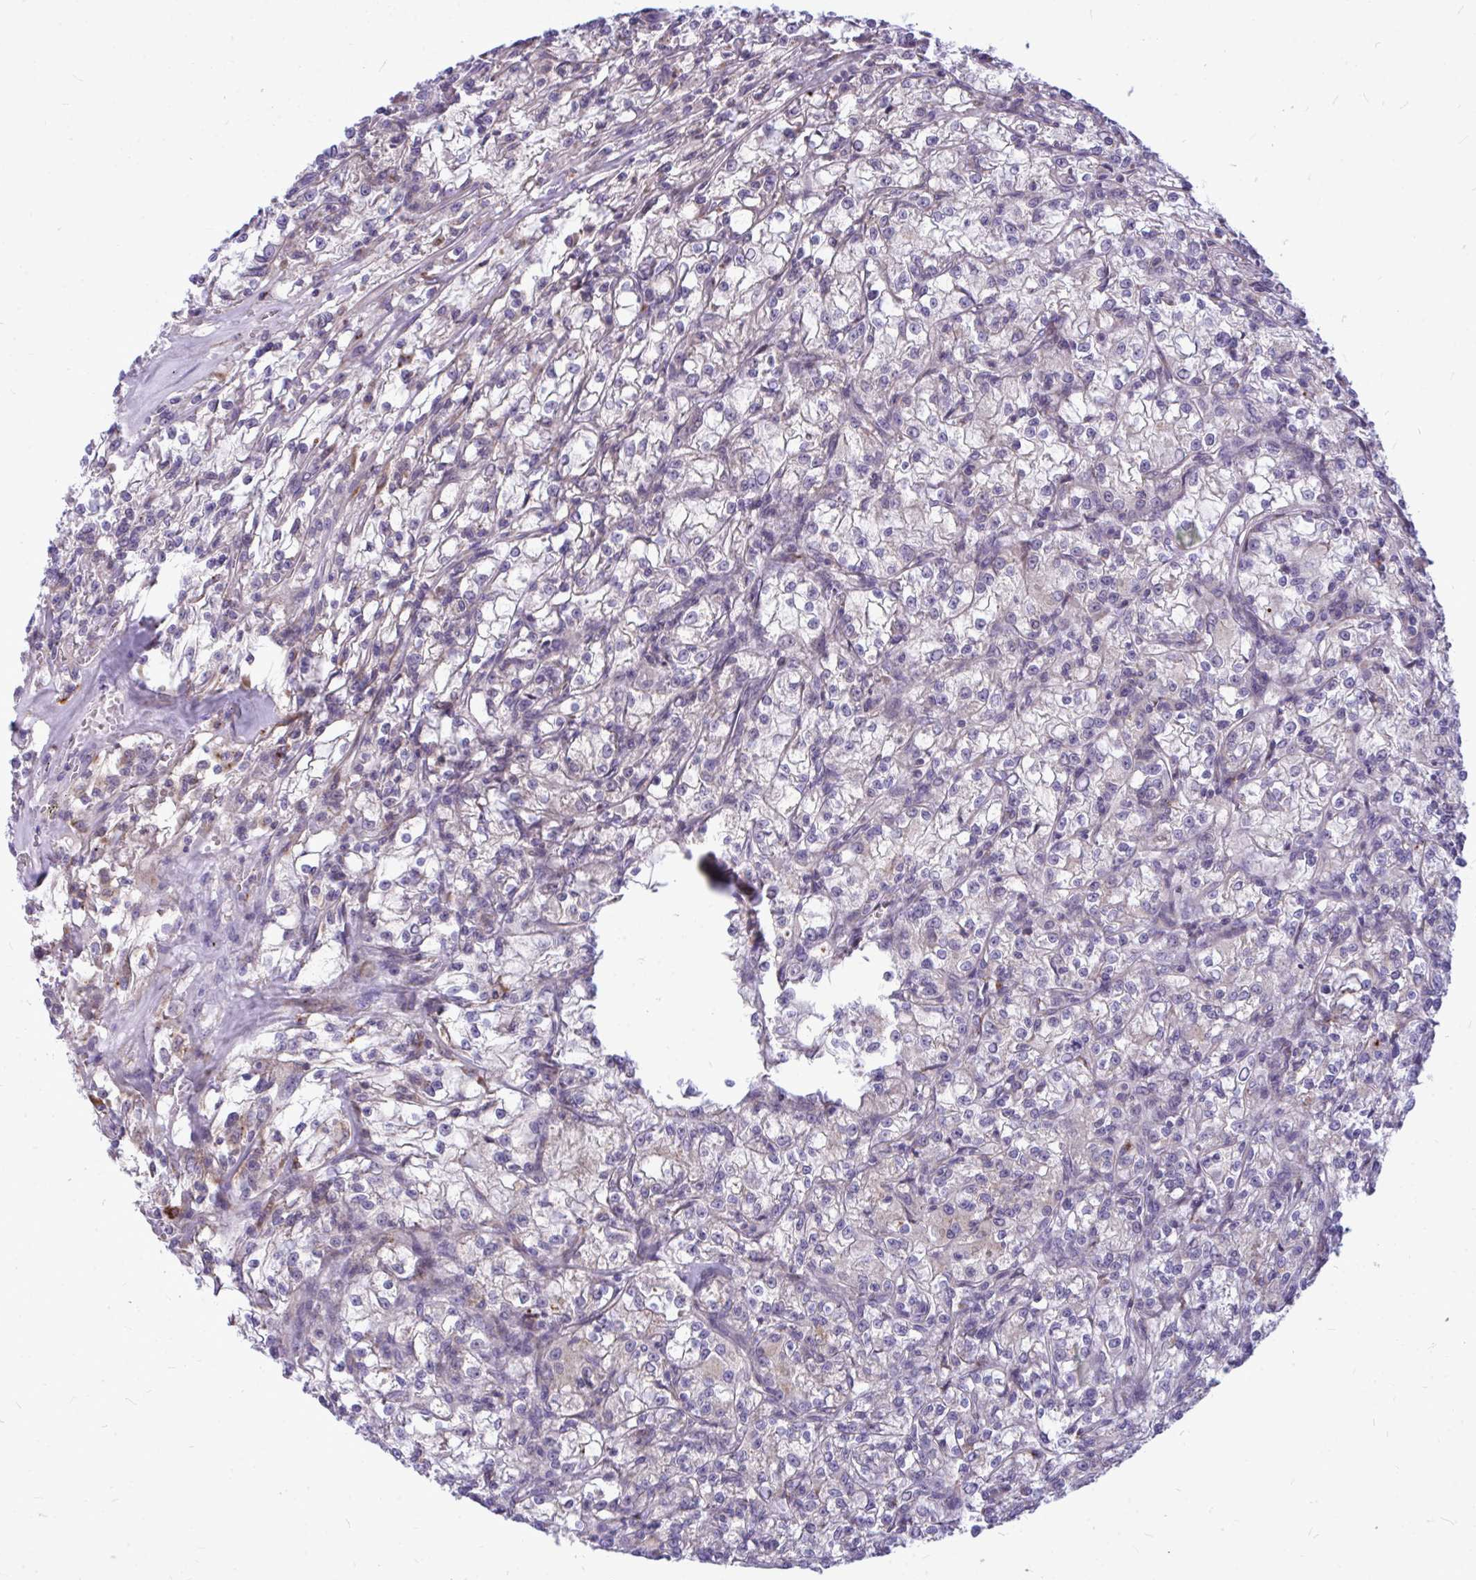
{"staining": {"intensity": "weak", "quantity": "<25%", "location": "cytoplasmic/membranous"}, "tissue": "renal cancer", "cell_type": "Tumor cells", "image_type": "cancer", "snomed": [{"axis": "morphology", "description": "Adenocarcinoma, NOS"}, {"axis": "topography", "description": "Kidney"}], "caption": "Tumor cells are negative for brown protein staining in renal adenocarcinoma.", "gene": "ZSCAN25", "patient": {"sex": "female", "age": 59}}